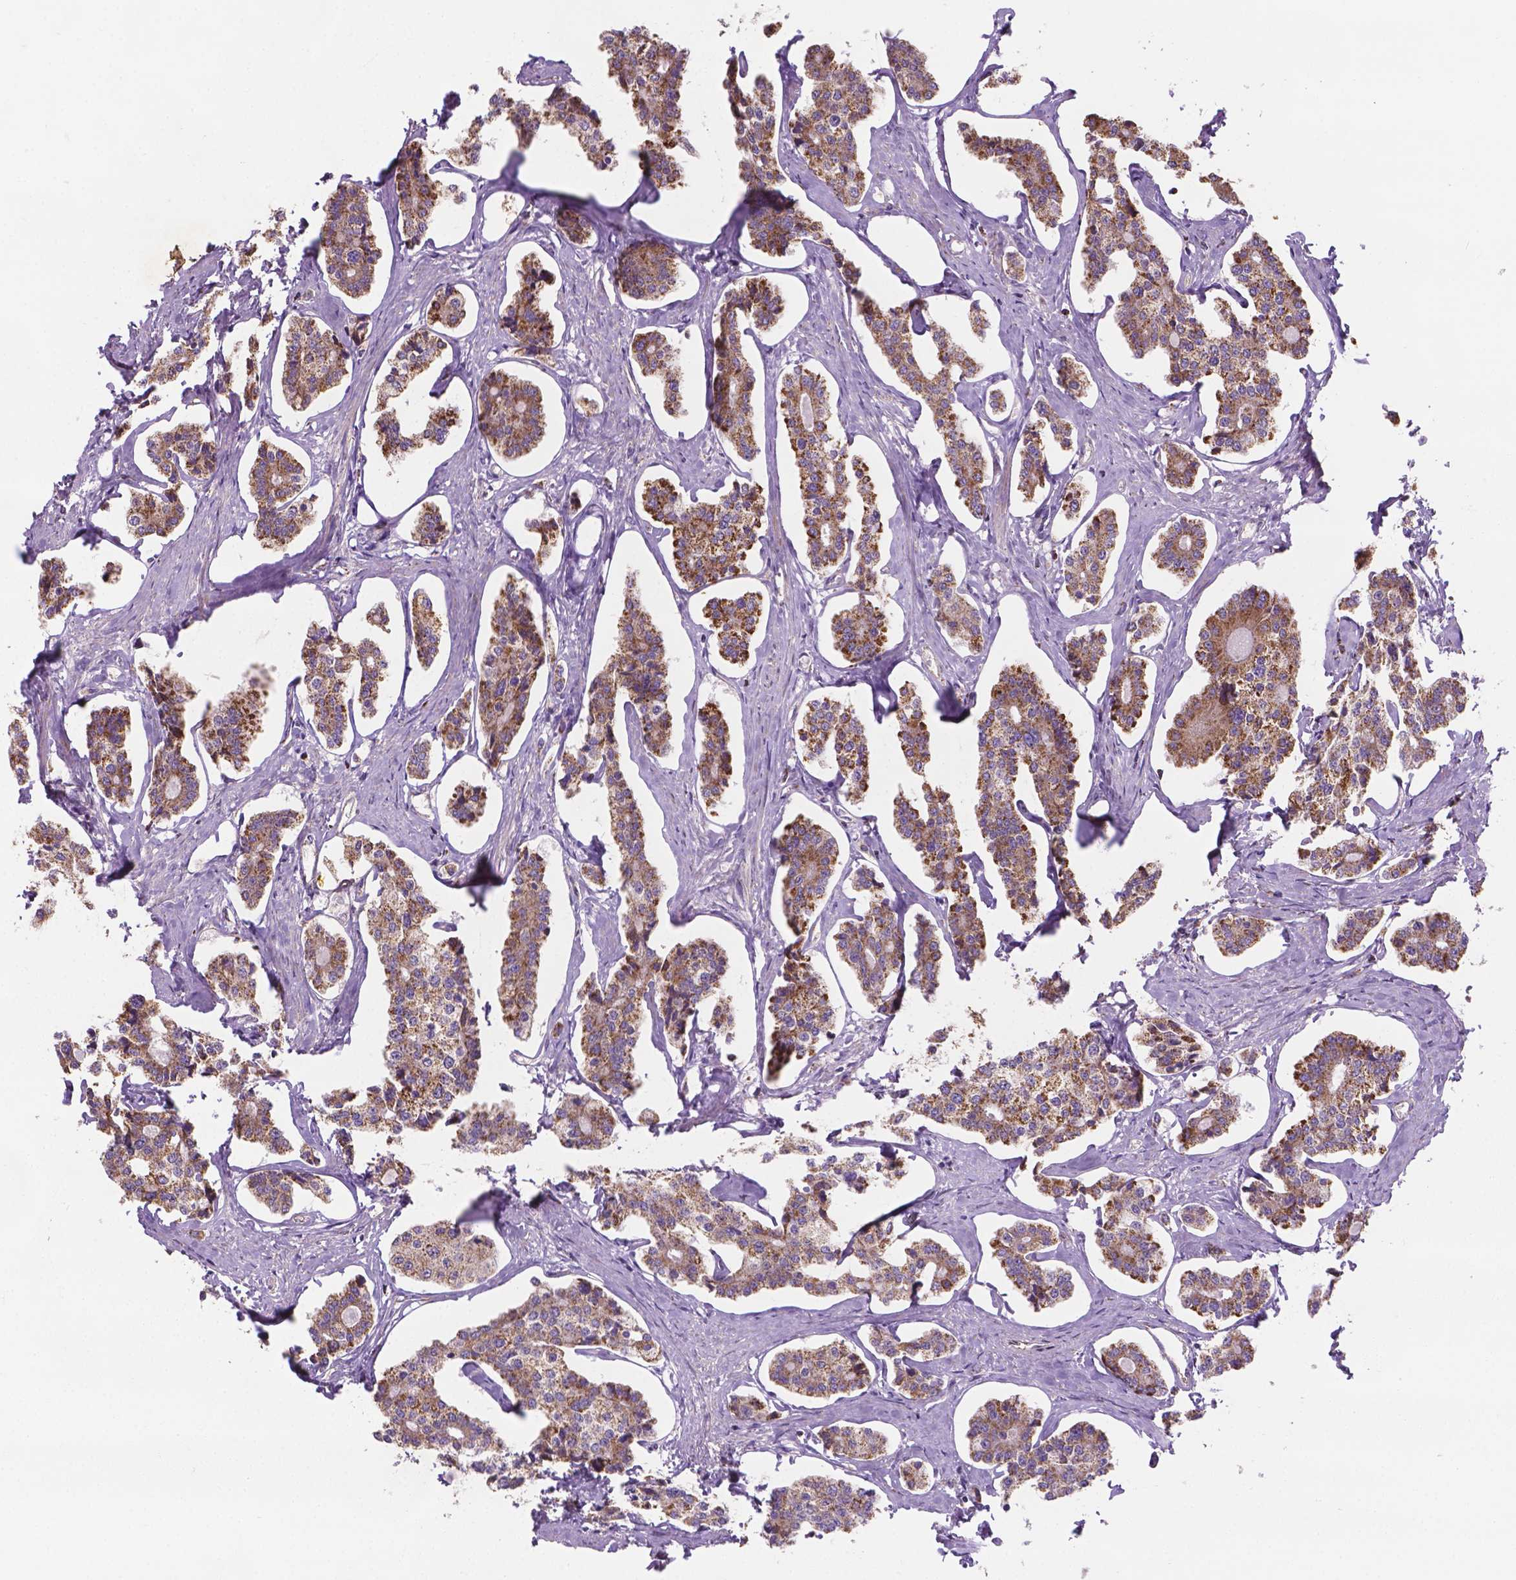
{"staining": {"intensity": "moderate", "quantity": ">75%", "location": "cytoplasmic/membranous"}, "tissue": "carcinoid", "cell_type": "Tumor cells", "image_type": "cancer", "snomed": [{"axis": "morphology", "description": "Carcinoid, malignant, NOS"}, {"axis": "topography", "description": "Small intestine"}], "caption": "IHC staining of carcinoid (malignant), which demonstrates medium levels of moderate cytoplasmic/membranous positivity in about >75% of tumor cells indicating moderate cytoplasmic/membranous protein positivity. The staining was performed using DAB (3,3'-diaminobenzidine) (brown) for protein detection and nuclei were counterstained in hematoxylin (blue).", "gene": "PIBF1", "patient": {"sex": "female", "age": 65}}